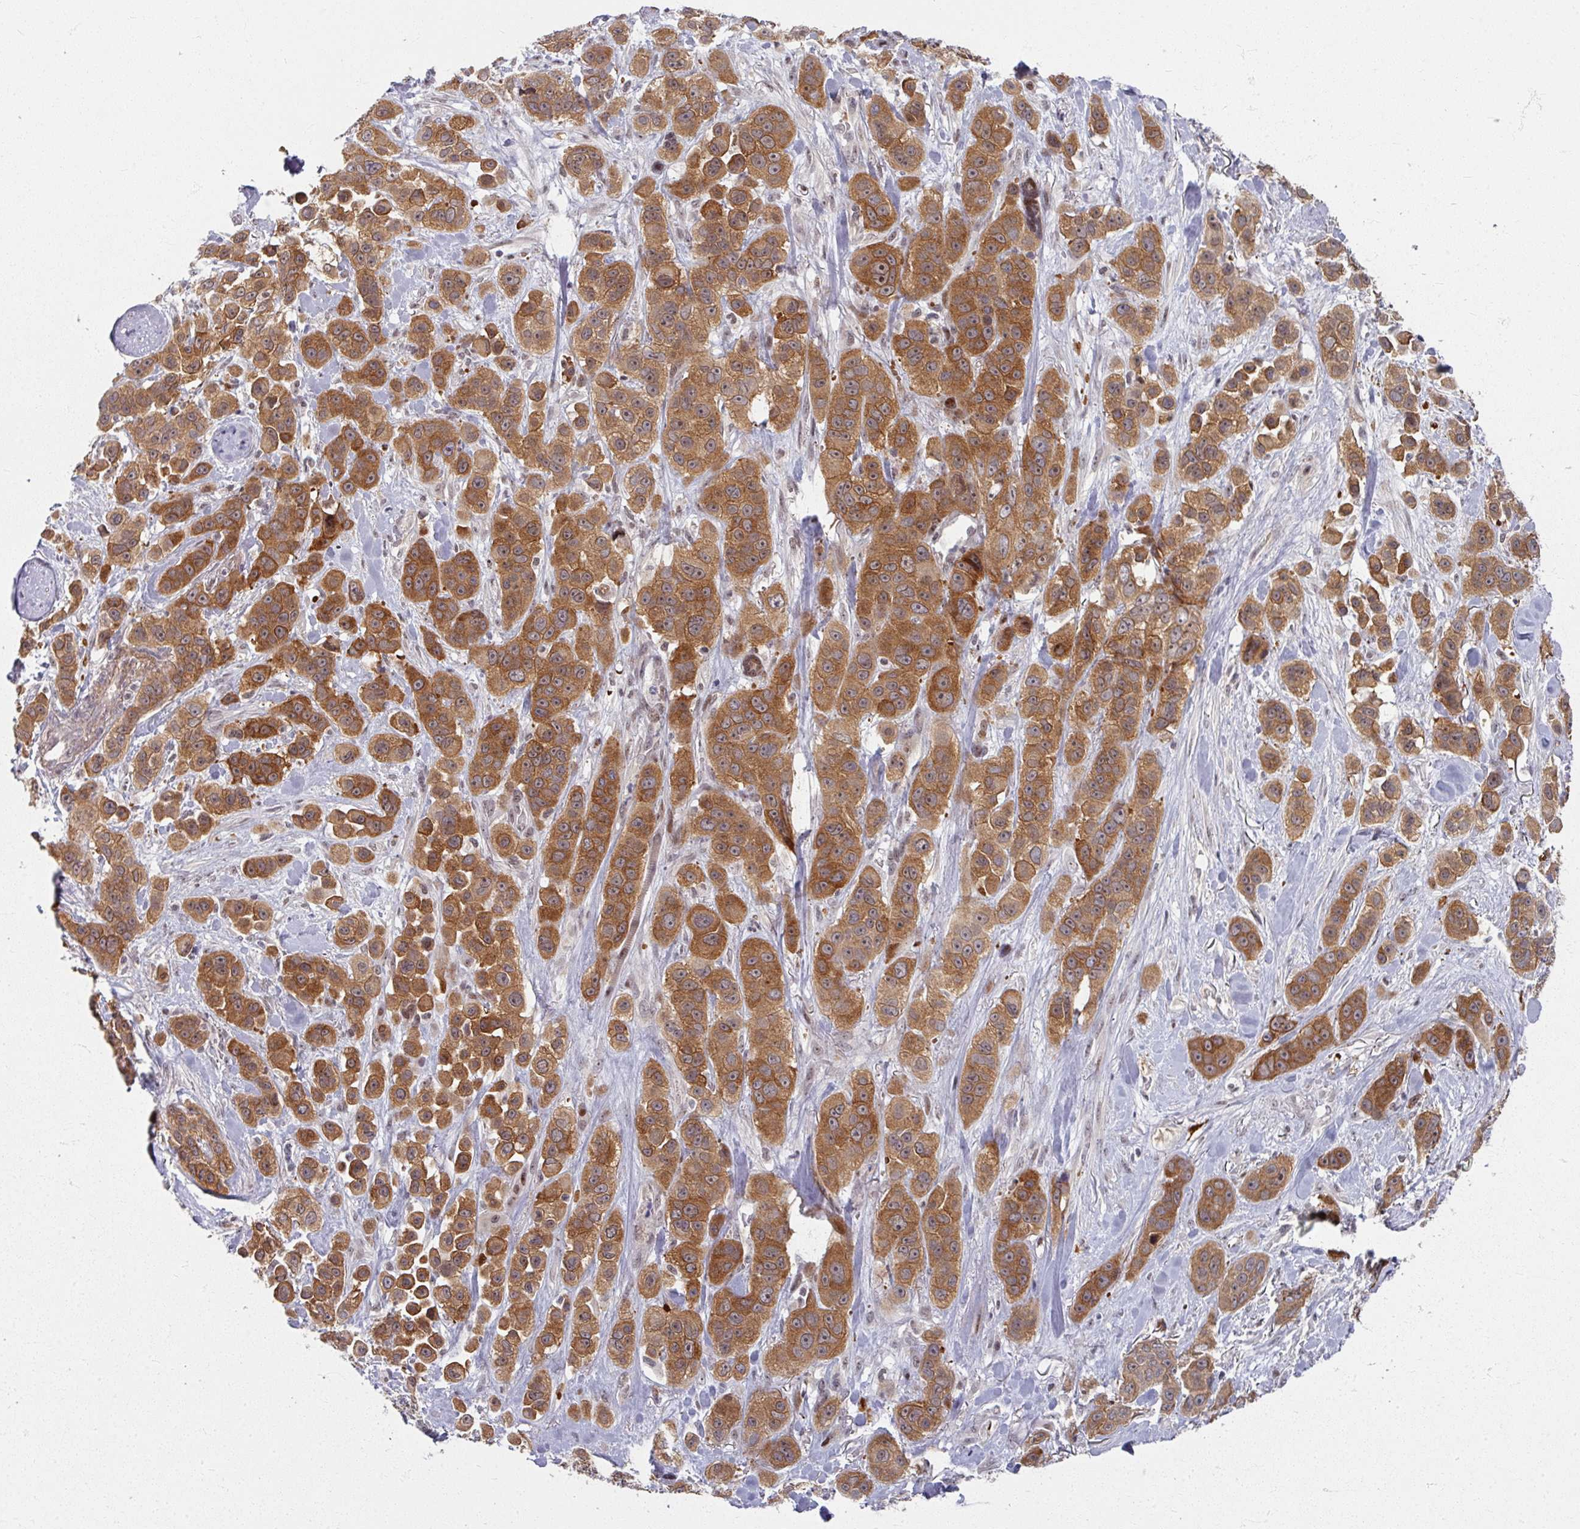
{"staining": {"intensity": "moderate", "quantity": ">75%", "location": "cytoplasmic/membranous"}, "tissue": "skin cancer", "cell_type": "Tumor cells", "image_type": "cancer", "snomed": [{"axis": "morphology", "description": "Squamous cell carcinoma, NOS"}, {"axis": "topography", "description": "Skin"}], "caption": "IHC (DAB) staining of human squamous cell carcinoma (skin) displays moderate cytoplasmic/membranous protein expression in approximately >75% of tumor cells.", "gene": "KLC3", "patient": {"sex": "male", "age": 67}}